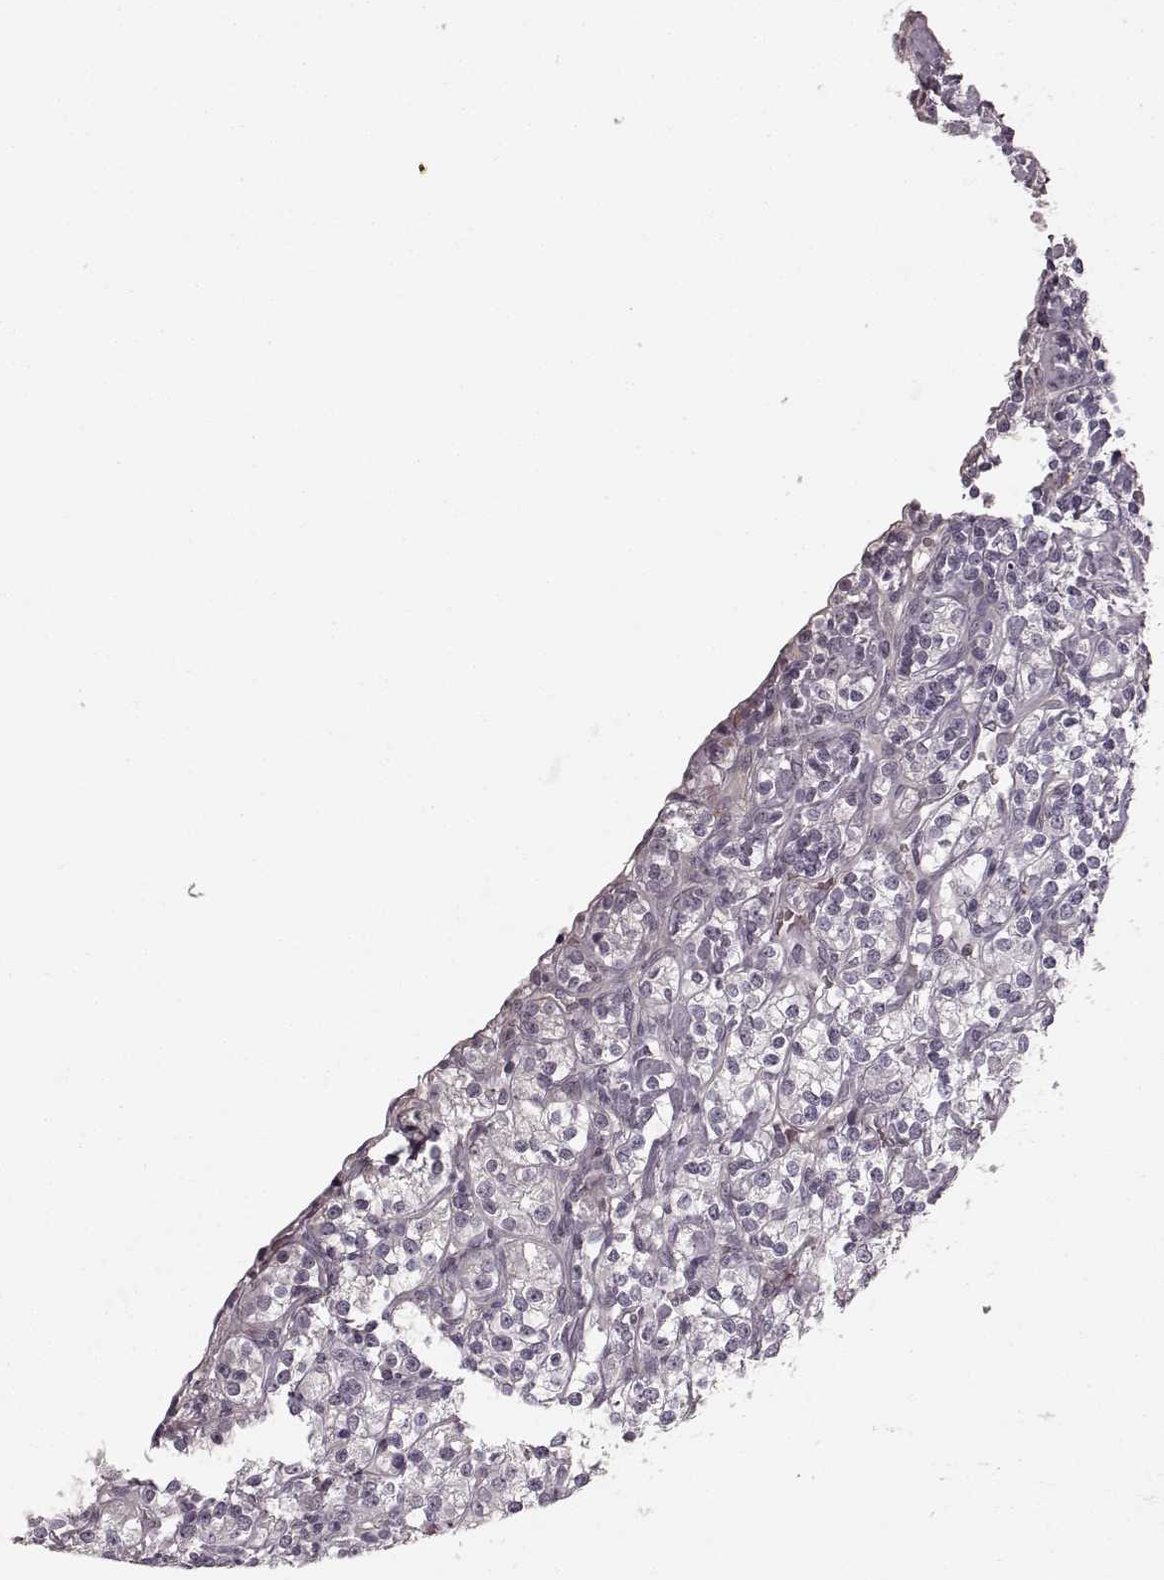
{"staining": {"intensity": "negative", "quantity": "none", "location": "none"}, "tissue": "renal cancer", "cell_type": "Tumor cells", "image_type": "cancer", "snomed": [{"axis": "morphology", "description": "Adenocarcinoma, NOS"}, {"axis": "topography", "description": "Kidney"}], "caption": "Immunohistochemical staining of human renal cancer shows no significant expression in tumor cells. (DAB (3,3'-diaminobenzidine) immunohistochemistry (IHC), high magnification).", "gene": "PRKCE", "patient": {"sex": "male", "age": 77}}